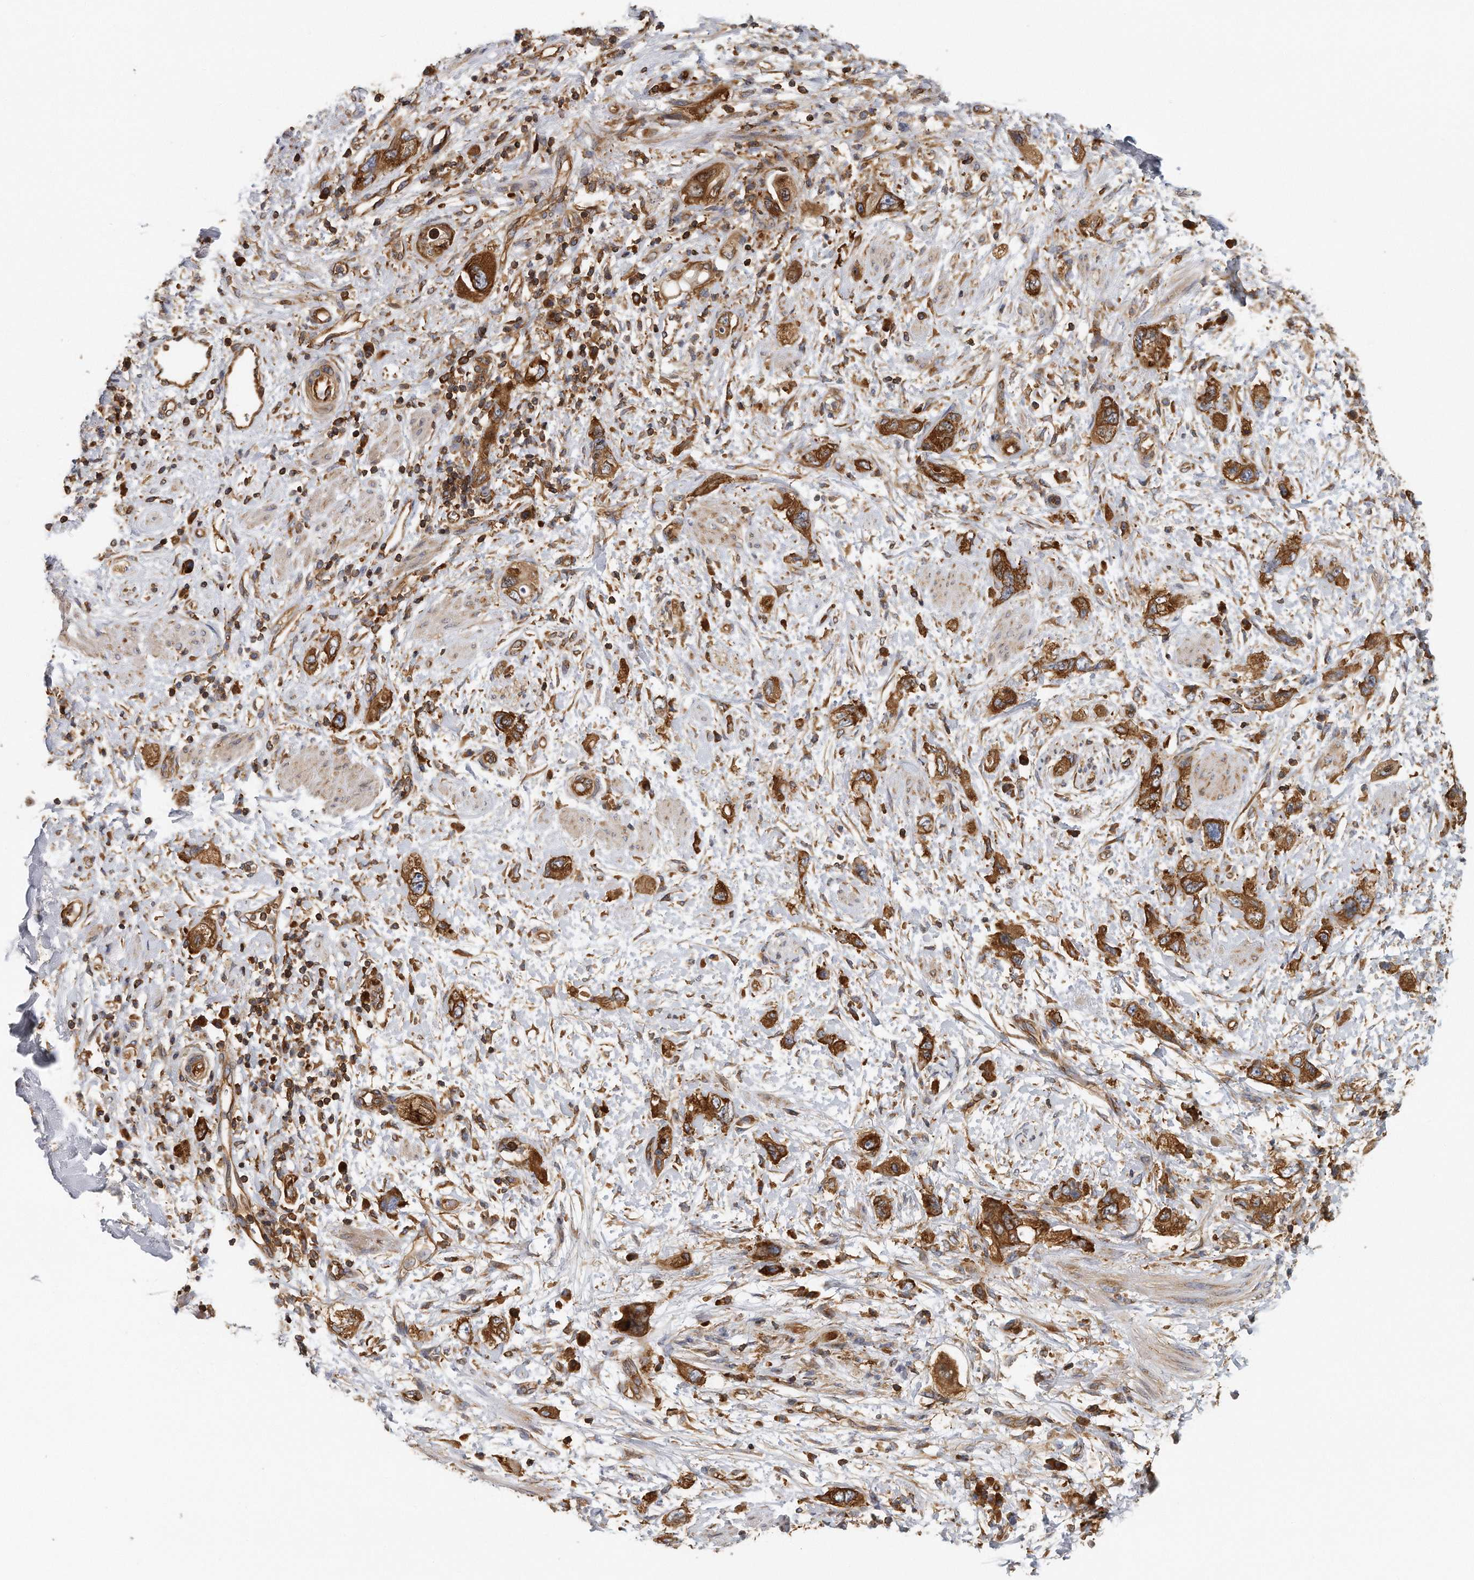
{"staining": {"intensity": "strong", "quantity": ">75%", "location": "cytoplasmic/membranous"}, "tissue": "pancreatic cancer", "cell_type": "Tumor cells", "image_type": "cancer", "snomed": [{"axis": "morphology", "description": "Adenocarcinoma, NOS"}, {"axis": "topography", "description": "Pancreas"}], "caption": "Immunohistochemical staining of pancreatic cancer (adenocarcinoma) reveals strong cytoplasmic/membranous protein expression in approximately >75% of tumor cells.", "gene": "EIF3I", "patient": {"sex": "female", "age": 73}}